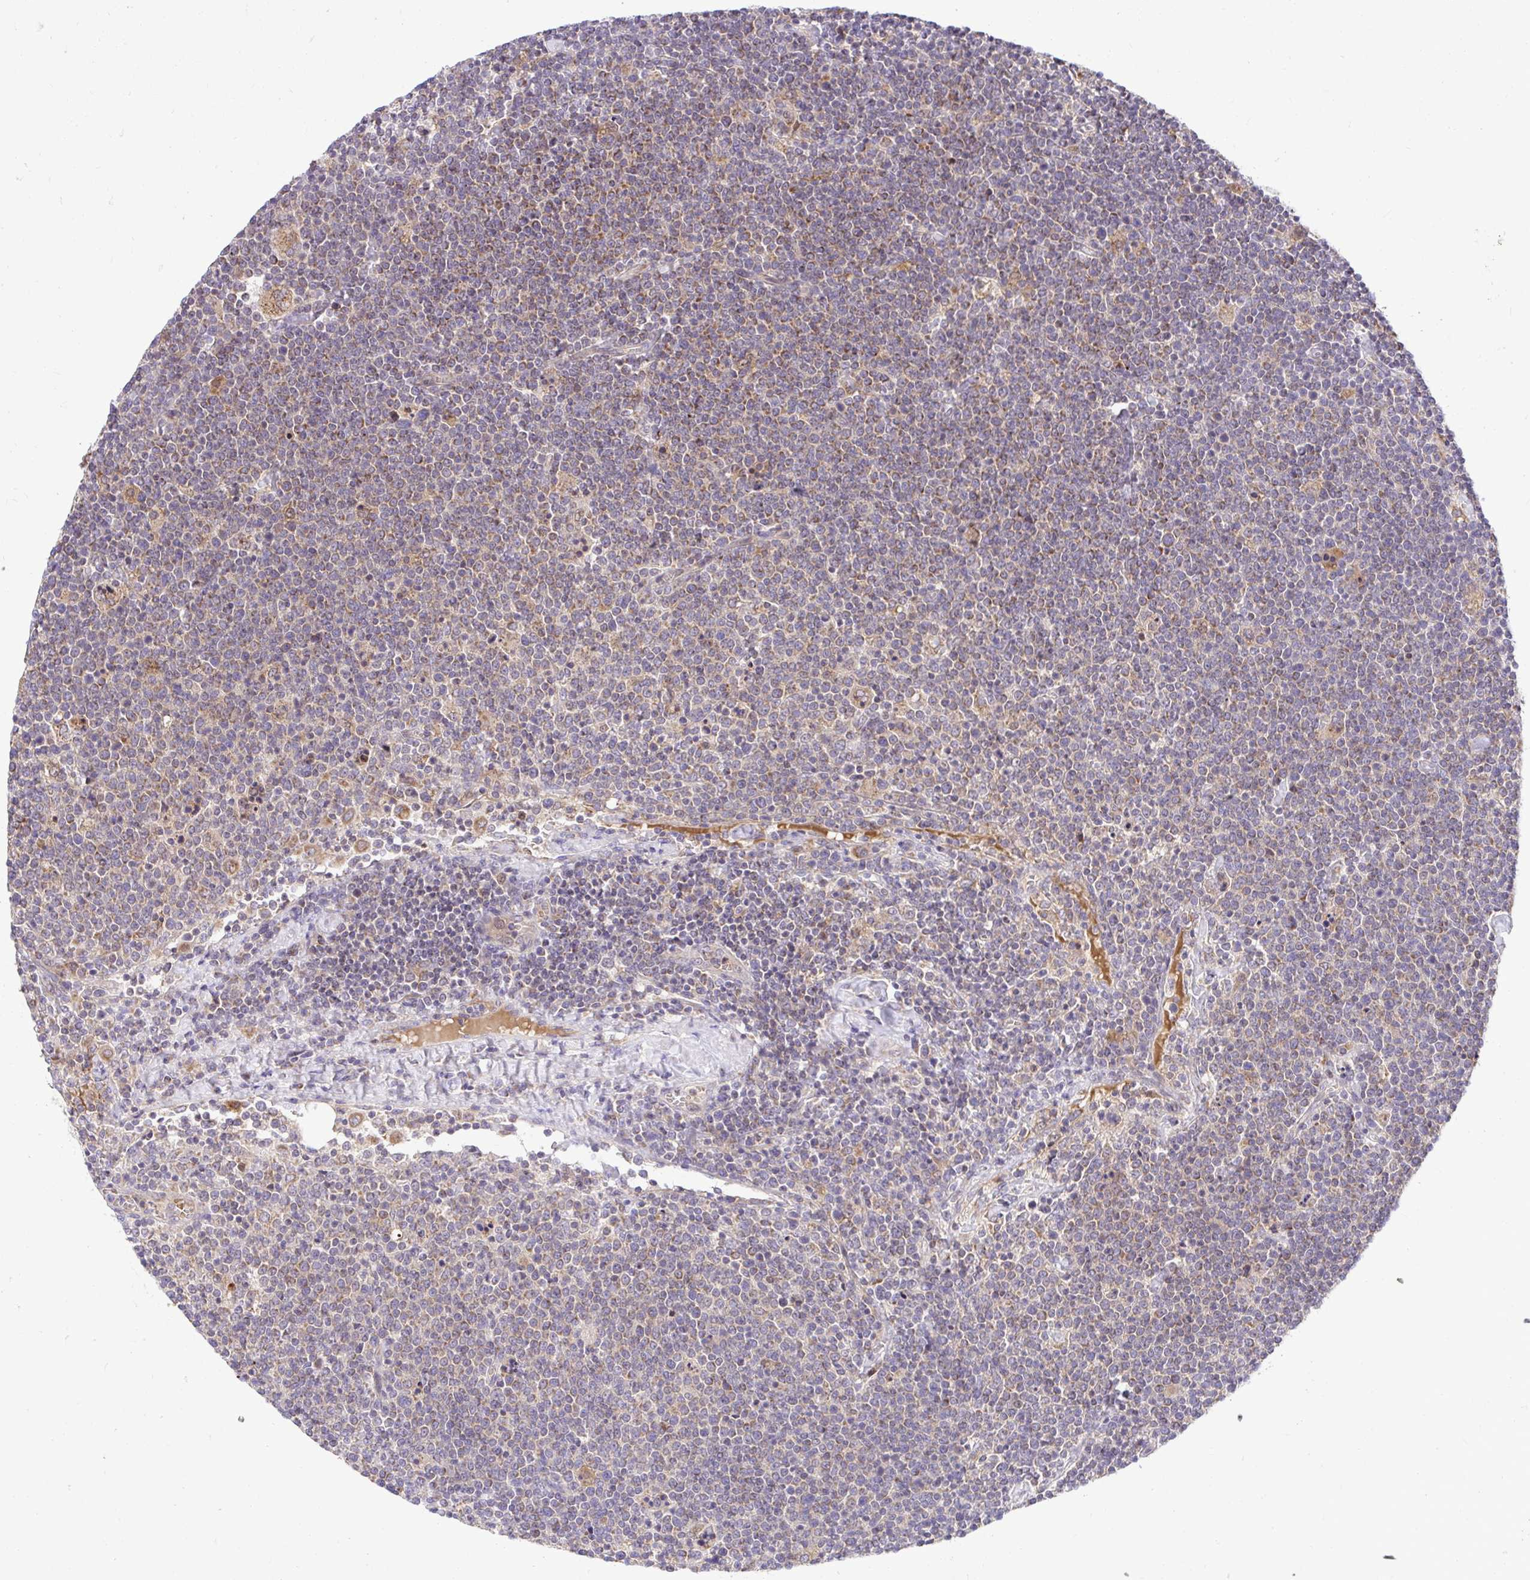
{"staining": {"intensity": "moderate", "quantity": "25%-75%", "location": "cytoplasmic/membranous"}, "tissue": "lymphoma", "cell_type": "Tumor cells", "image_type": "cancer", "snomed": [{"axis": "morphology", "description": "Malignant lymphoma, non-Hodgkin's type, High grade"}, {"axis": "topography", "description": "Lymph node"}], "caption": "Lymphoma stained for a protein exhibits moderate cytoplasmic/membranous positivity in tumor cells.", "gene": "VTI1B", "patient": {"sex": "male", "age": 61}}